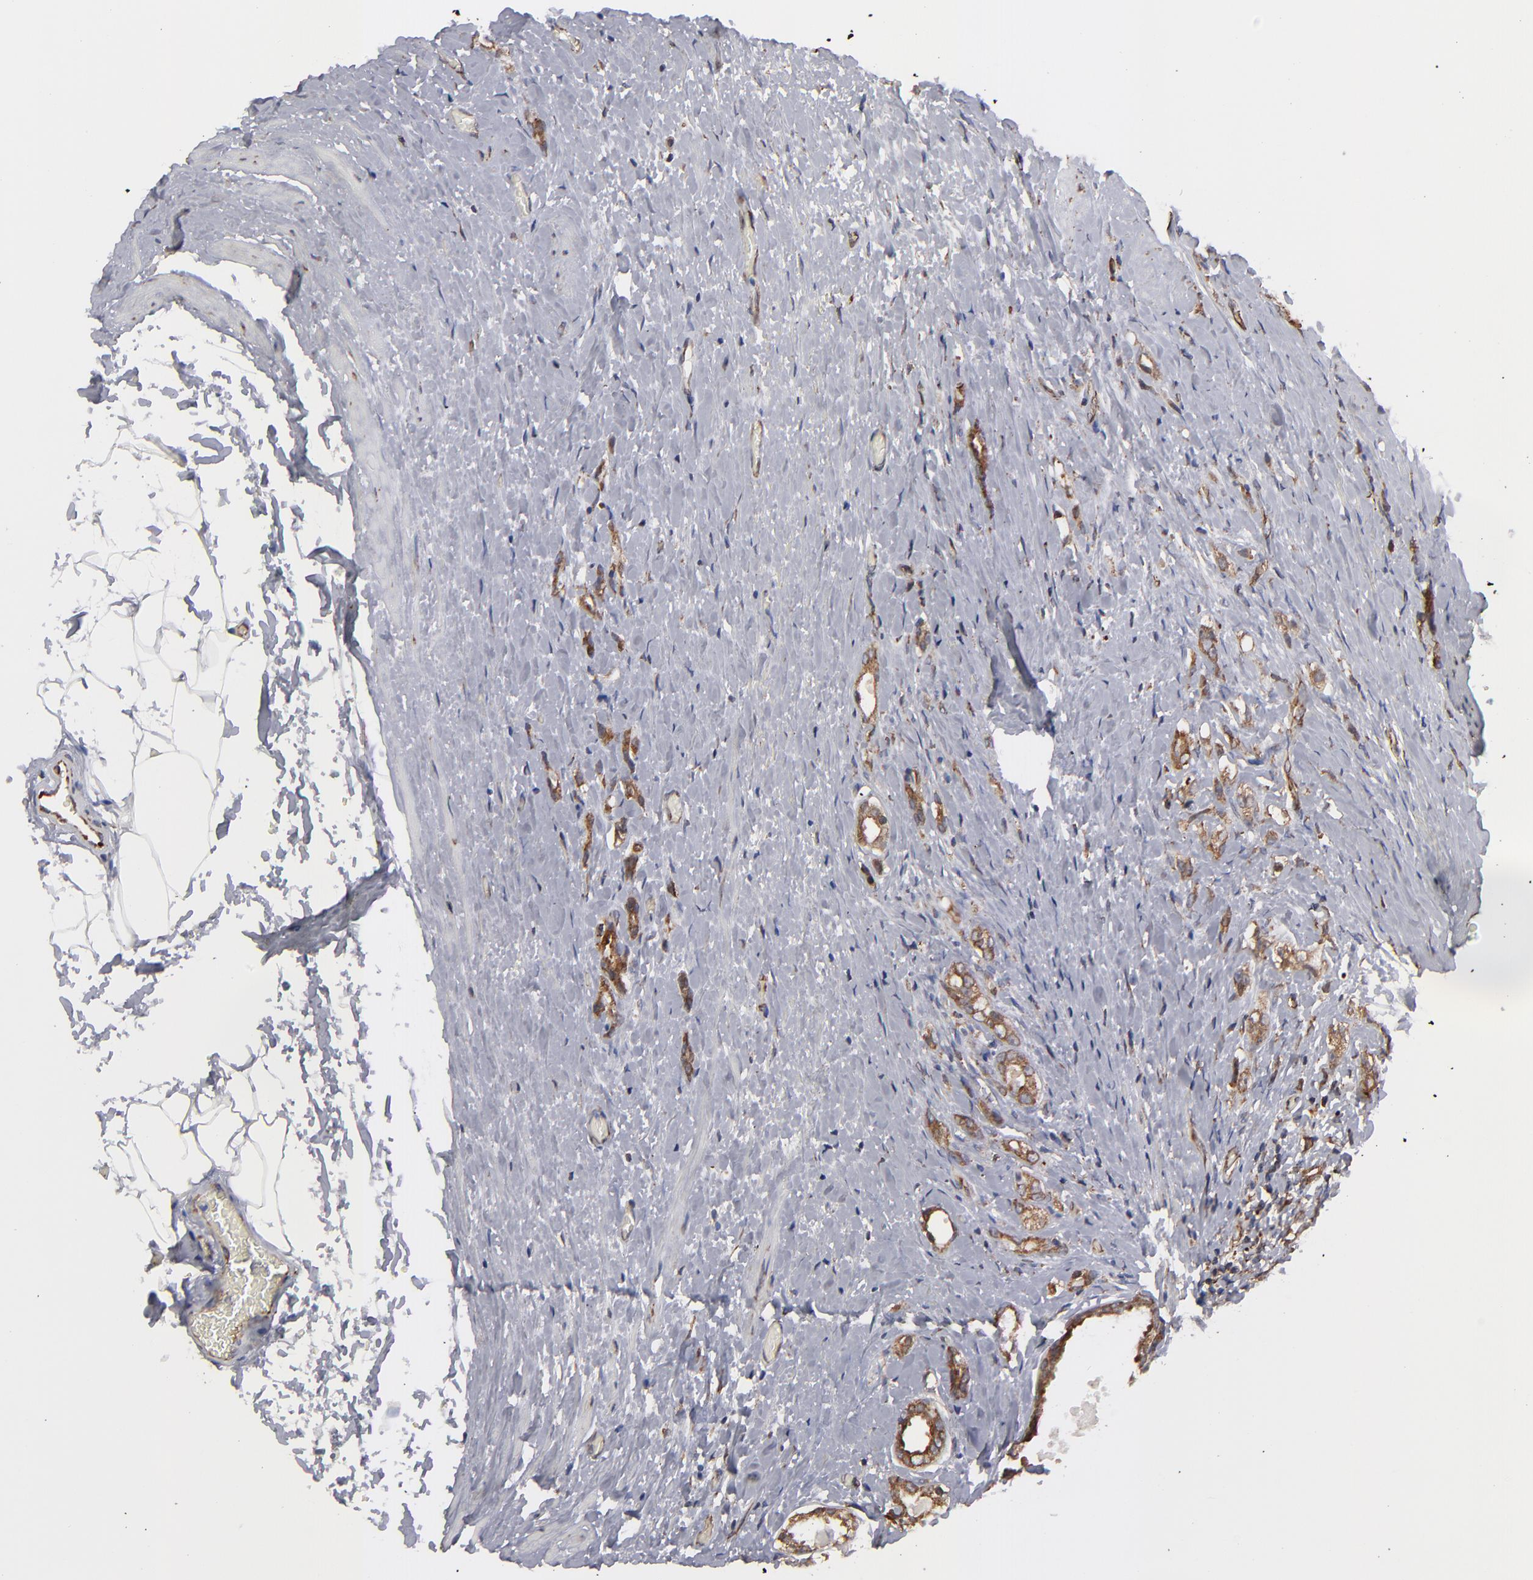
{"staining": {"intensity": "moderate", "quantity": ">75%", "location": "cytoplasmic/membranous"}, "tissue": "prostate cancer", "cell_type": "Tumor cells", "image_type": "cancer", "snomed": [{"axis": "morphology", "description": "Adenocarcinoma, Medium grade"}, {"axis": "topography", "description": "Prostate"}], "caption": "Immunohistochemistry (IHC) (DAB (3,3'-diaminobenzidine)) staining of prostate medium-grade adenocarcinoma displays moderate cytoplasmic/membranous protein expression in approximately >75% of tumor cells.", "gene": "KTN1", "patient": {"sex": "male", "age": 59}}